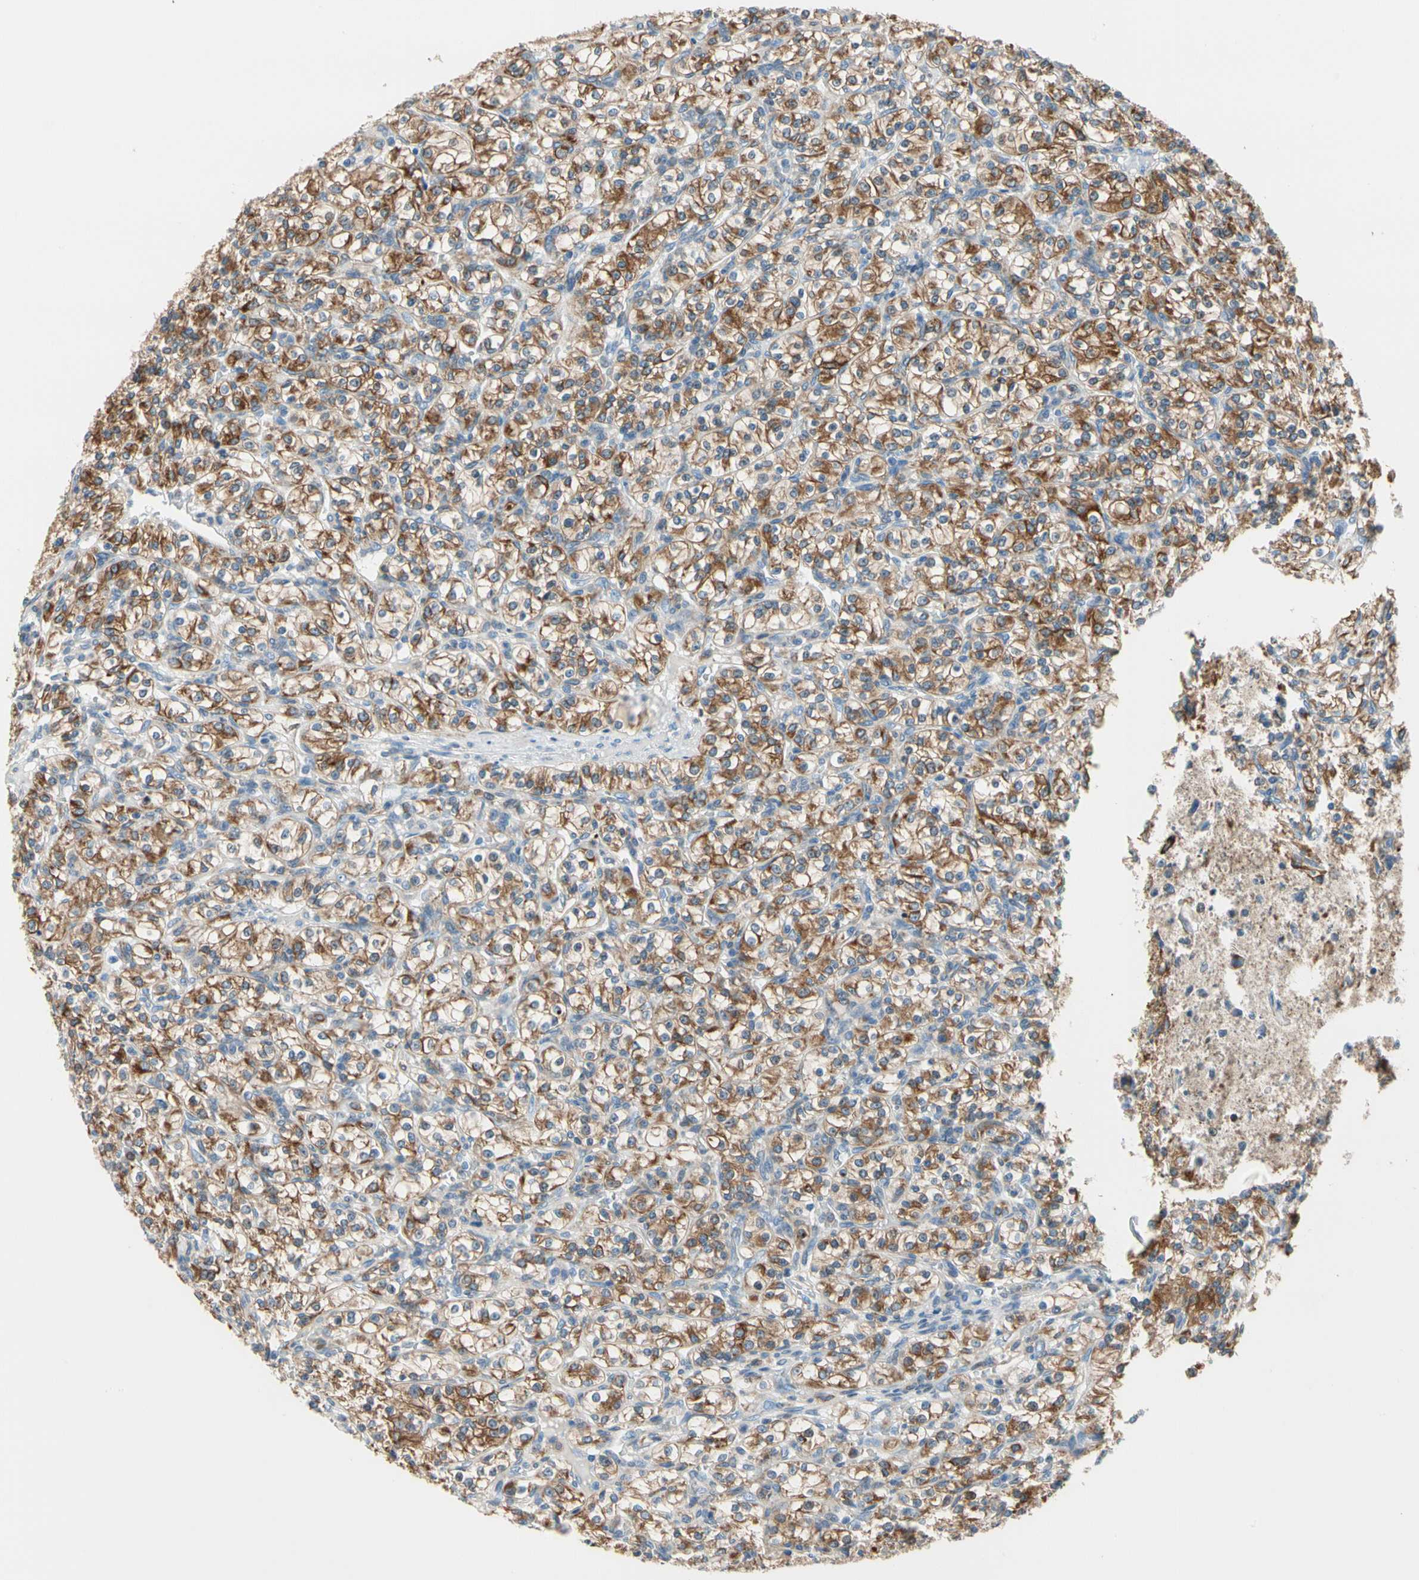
{"staining": {"intensity": "moderate", "quantity": ">75%", "location": "cytoplasmic/membranous"}, "tissue": "renal cancer", "cell_type": "Tumor cells", "image_type": "cancer", "snomed": [{"axis": "morphology", "description": "Adenocarcinoma, NOS"}, {"axis": "topography", "description": "Kidney"}], "caption": "About >75% of tumor cells in renal cancer reveal moderate cytoplasmic/membranous protein staining as visualized by brown immunohistochemical staining.", "gene": "LRPAP1", "patient": {"sex": "male", "age": 77}}